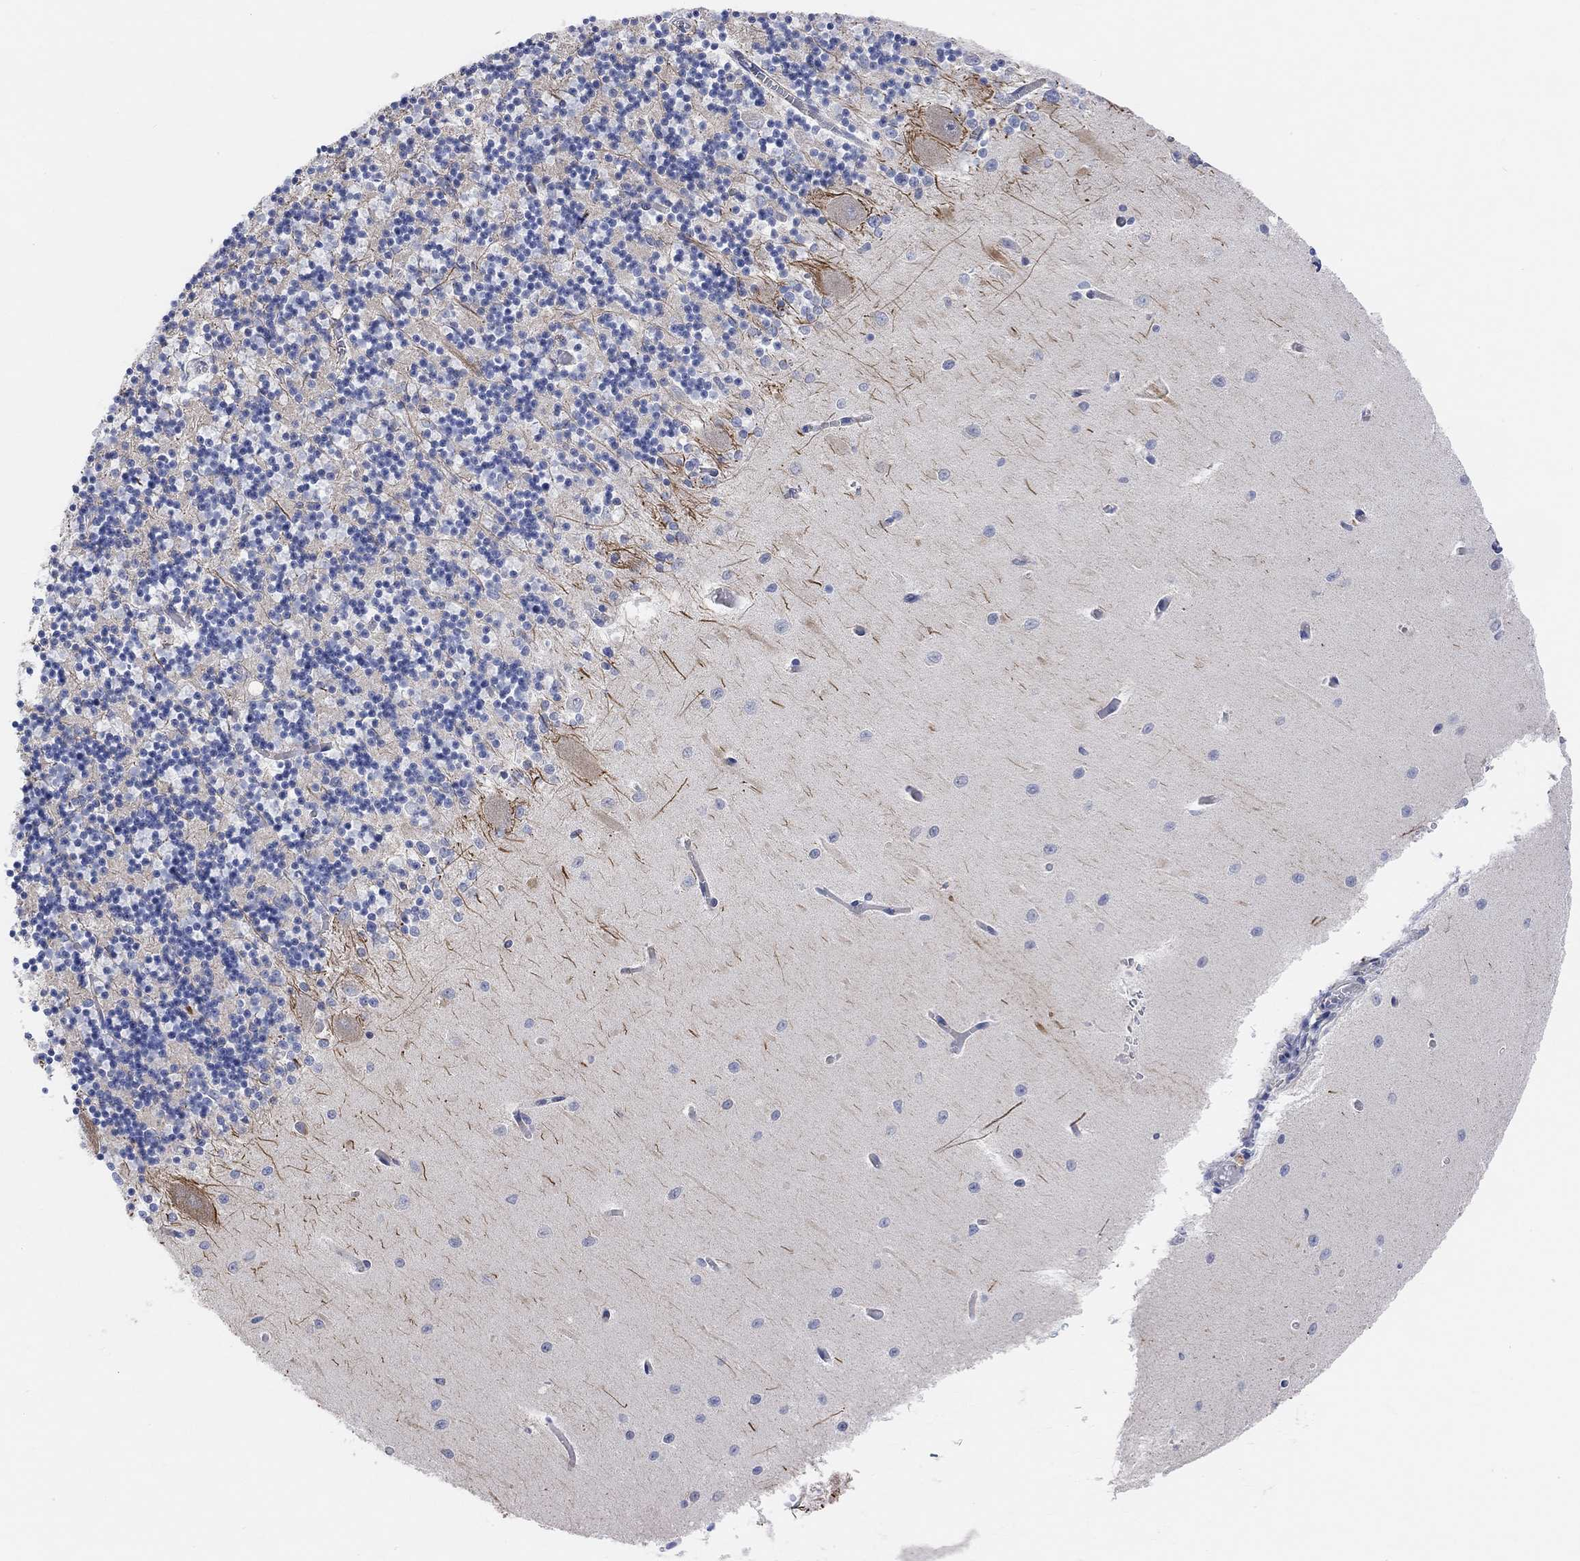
{"staining": {"intensity": "negative", "quantity": "none", "location": "none"}, "tissue": "cerebellum", "cell_type": "Cells in granular layer", "image_type": "normal", "snomed": [{"axis": "morphology", "description": "Normal tissue, NOS"}, {"axis": "topography", "description": "Cerebellum"}], "caption": "Unremarkable cerebellum was stained to show a protein in brown. There is no significant expression in cells in granular layer. (Brightfield microscopy of DAB (3,3'-diaminobenzidine) immunohistochemistry at high magnification).", "gene": "HCRTR1", "patient": {"sex": "female", "age": 64}}